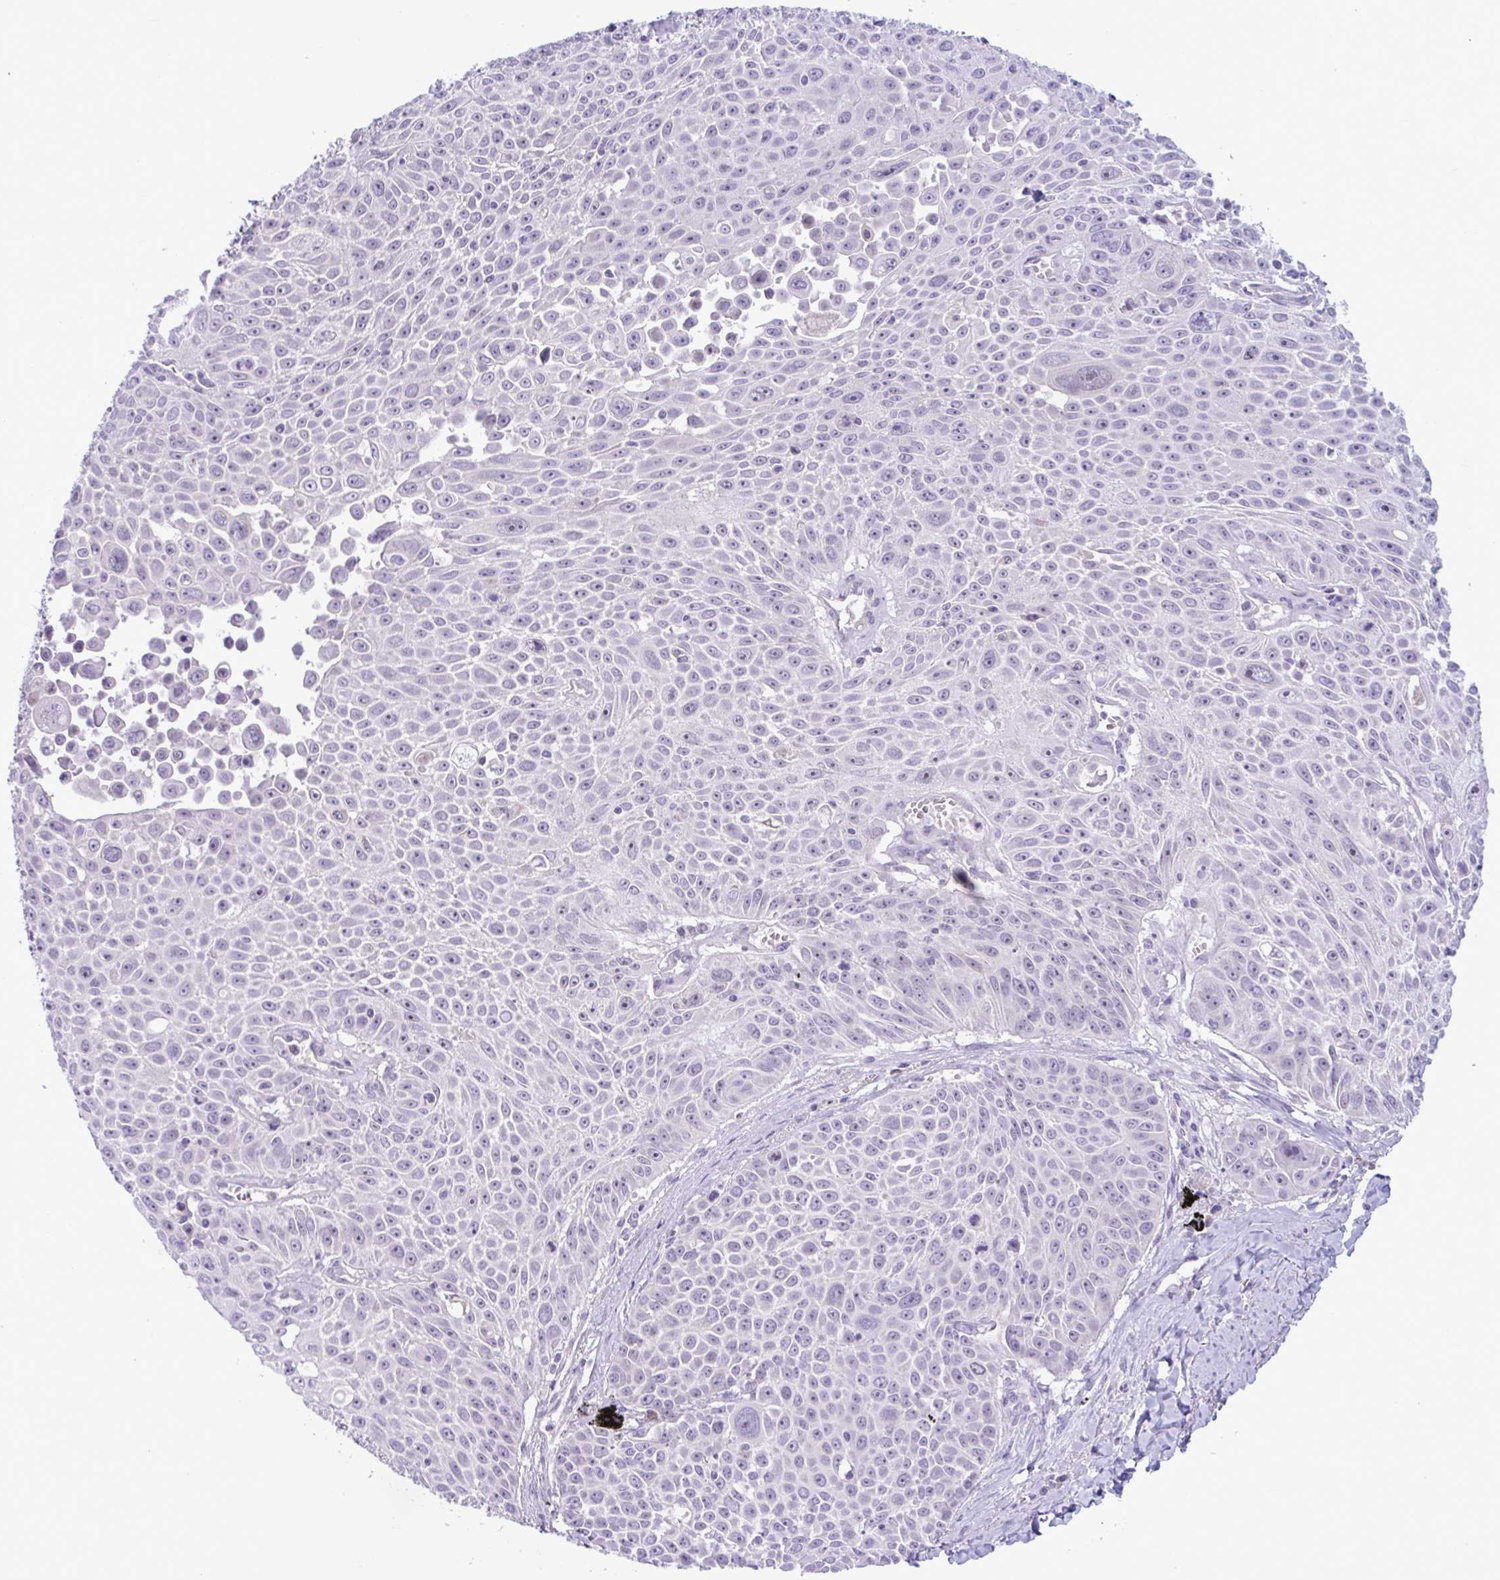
{"staining": {"intensity": "negative", "quantity": "none", "location": "none"}, "tissue": "lung cancer", "cell_type": "Tumor cells", "image_type": "cancer", "snomed": [{"axis": "morphology", "description": "Squamous cell carcinoma, NOS"}, {"axis": "morphology", "description": "Squamous cell carcinoma, metastatic, NOS"}, {"axis": "topography", "description": "Lymph node"}, {"axis": "topography", "description": "Lung"}], "caption": "Immunohistochemistry (IHC) of lung cancer exhibits no staining in tumor cells.", "gene": "WNT9B", "patient": {"sex": "female", "age": 62}}